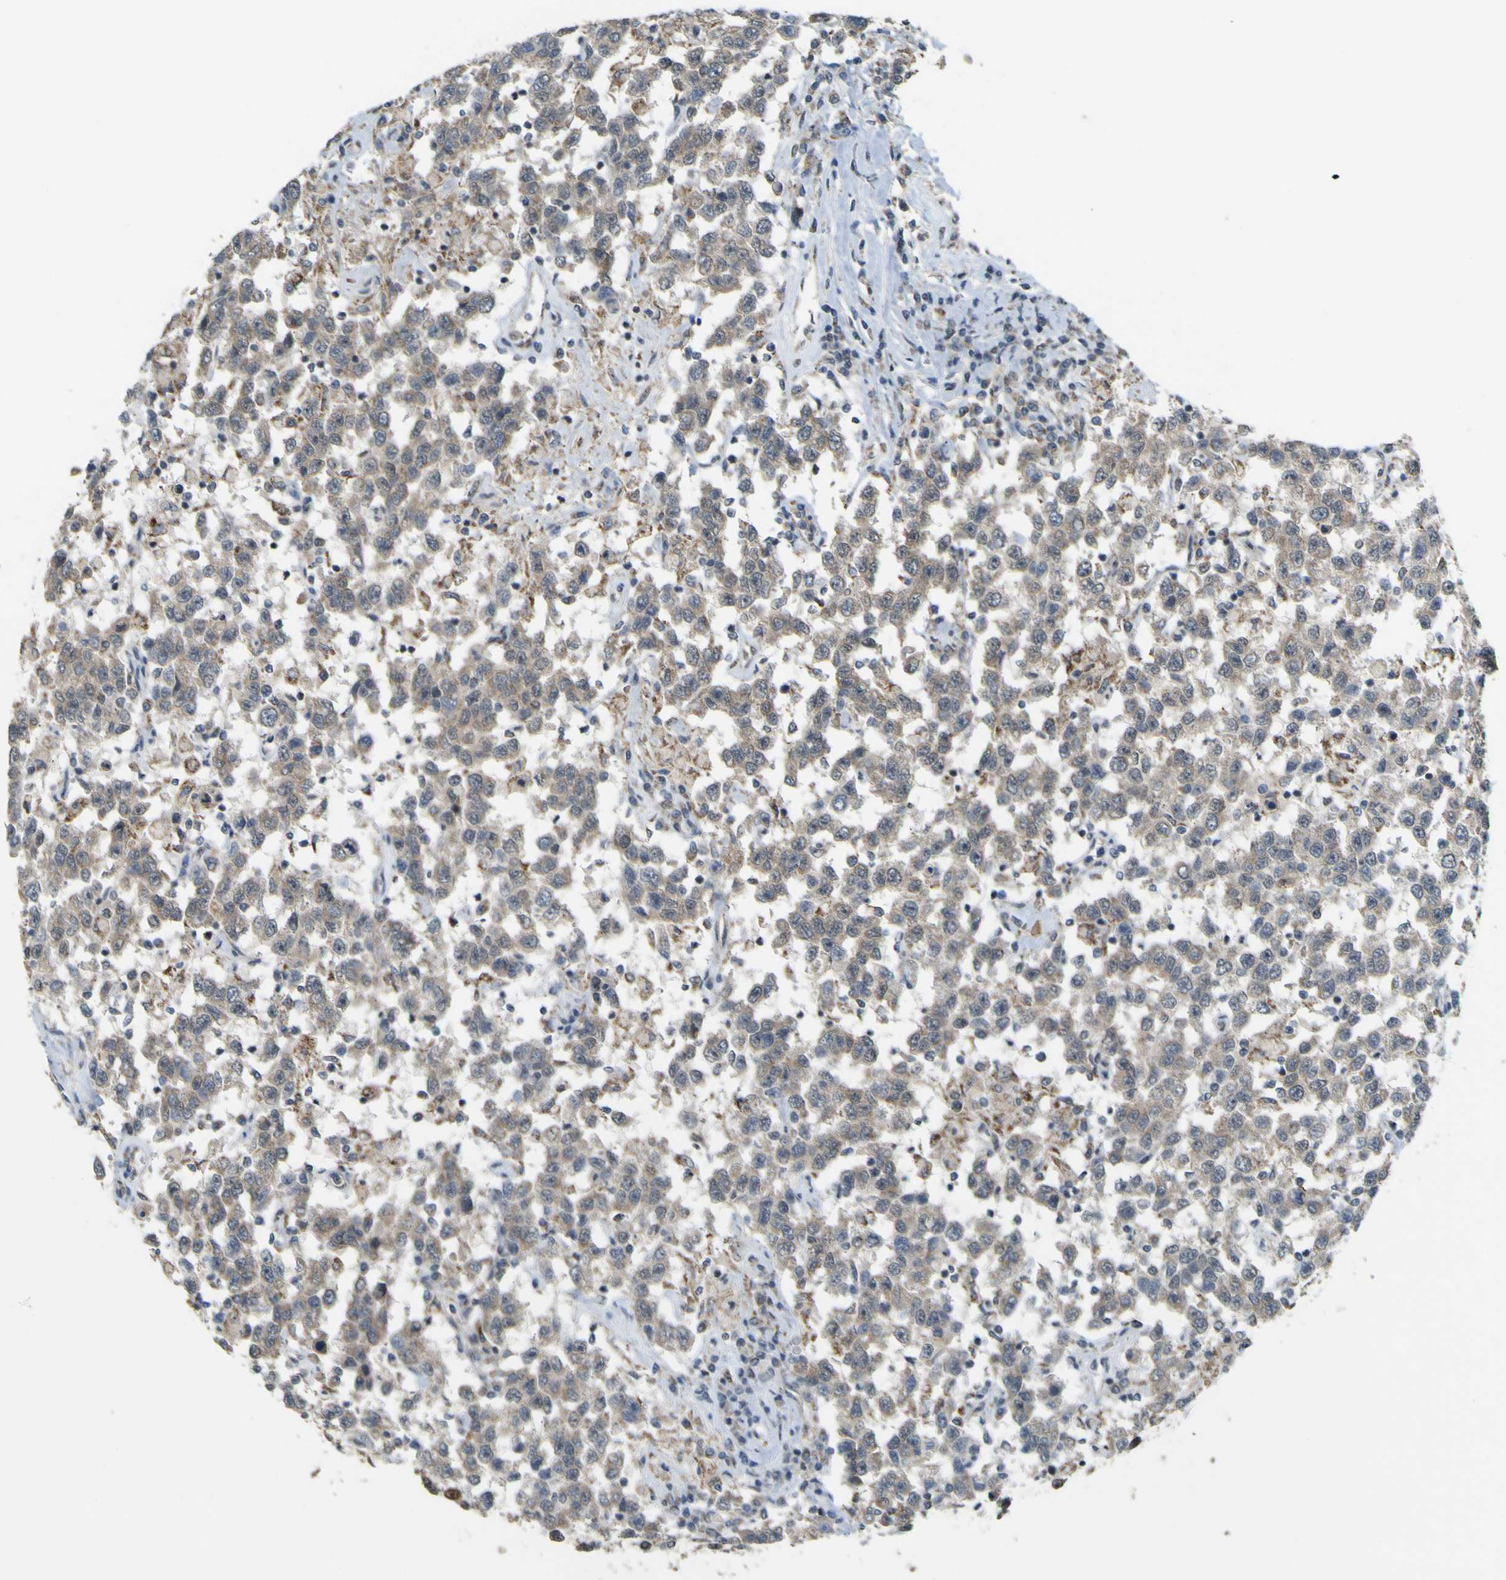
{"staining": {"intensity": "weak", "quantity": ">75%", "location": "cytoplasmic/membranous"}, "tissue": "testis cancer", "cell_type": "Tumor cells", "image_type": "cancer", "snomed": [{"axis": "morphology", "description": "Seminoma, NOS"}, {"axis": "topography", "description": "Testis"}], "caption": "Weak cytoplasmic/membranous expression for a protein is appreciated in approximately >75% of tumor cells of testis cancer using IHC.", "gene": "ACBD5", "patient": {"sex": "male", "age": 41}}